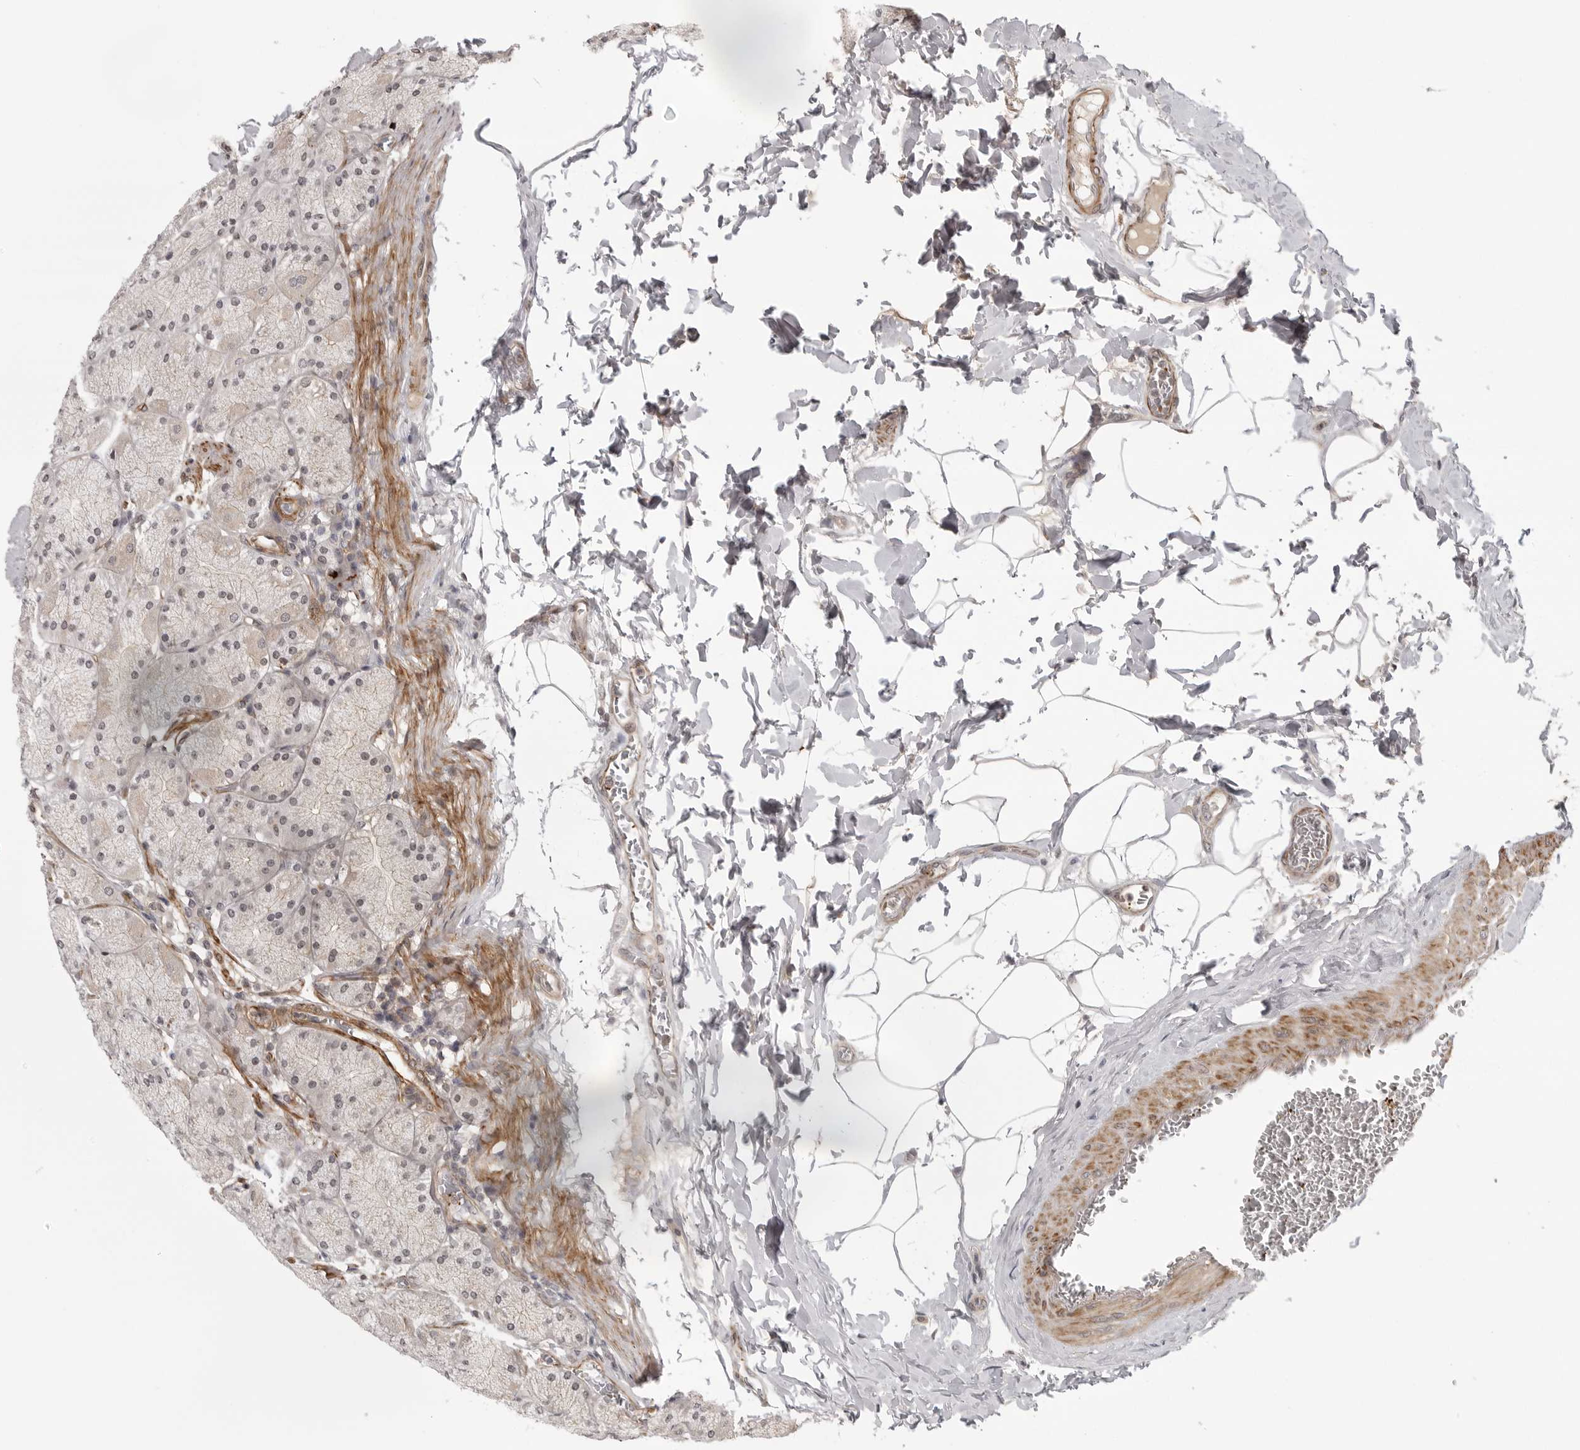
{"staining": {"intensity": "weak", "quantity": "25%-75%", "location": "cytoplasmic/membranous"}, "tissue": "stomach", "cell_type": "Glandular cells", "image_type": "normal", "snomed": [{"axis": "morphology", "description": "Normal tissue, NOS"}, {"axis": "topography", "description": "Stomach, upper"}], "caption": "This image reveals immunohistochemistry (IHC) staining of benign human stomach, with low weak cytoplasmic/membranous expression in about 25%-75% of glandular cells.", "gene": "TUT4", "patient": {"sex": "female", "age": 56}}